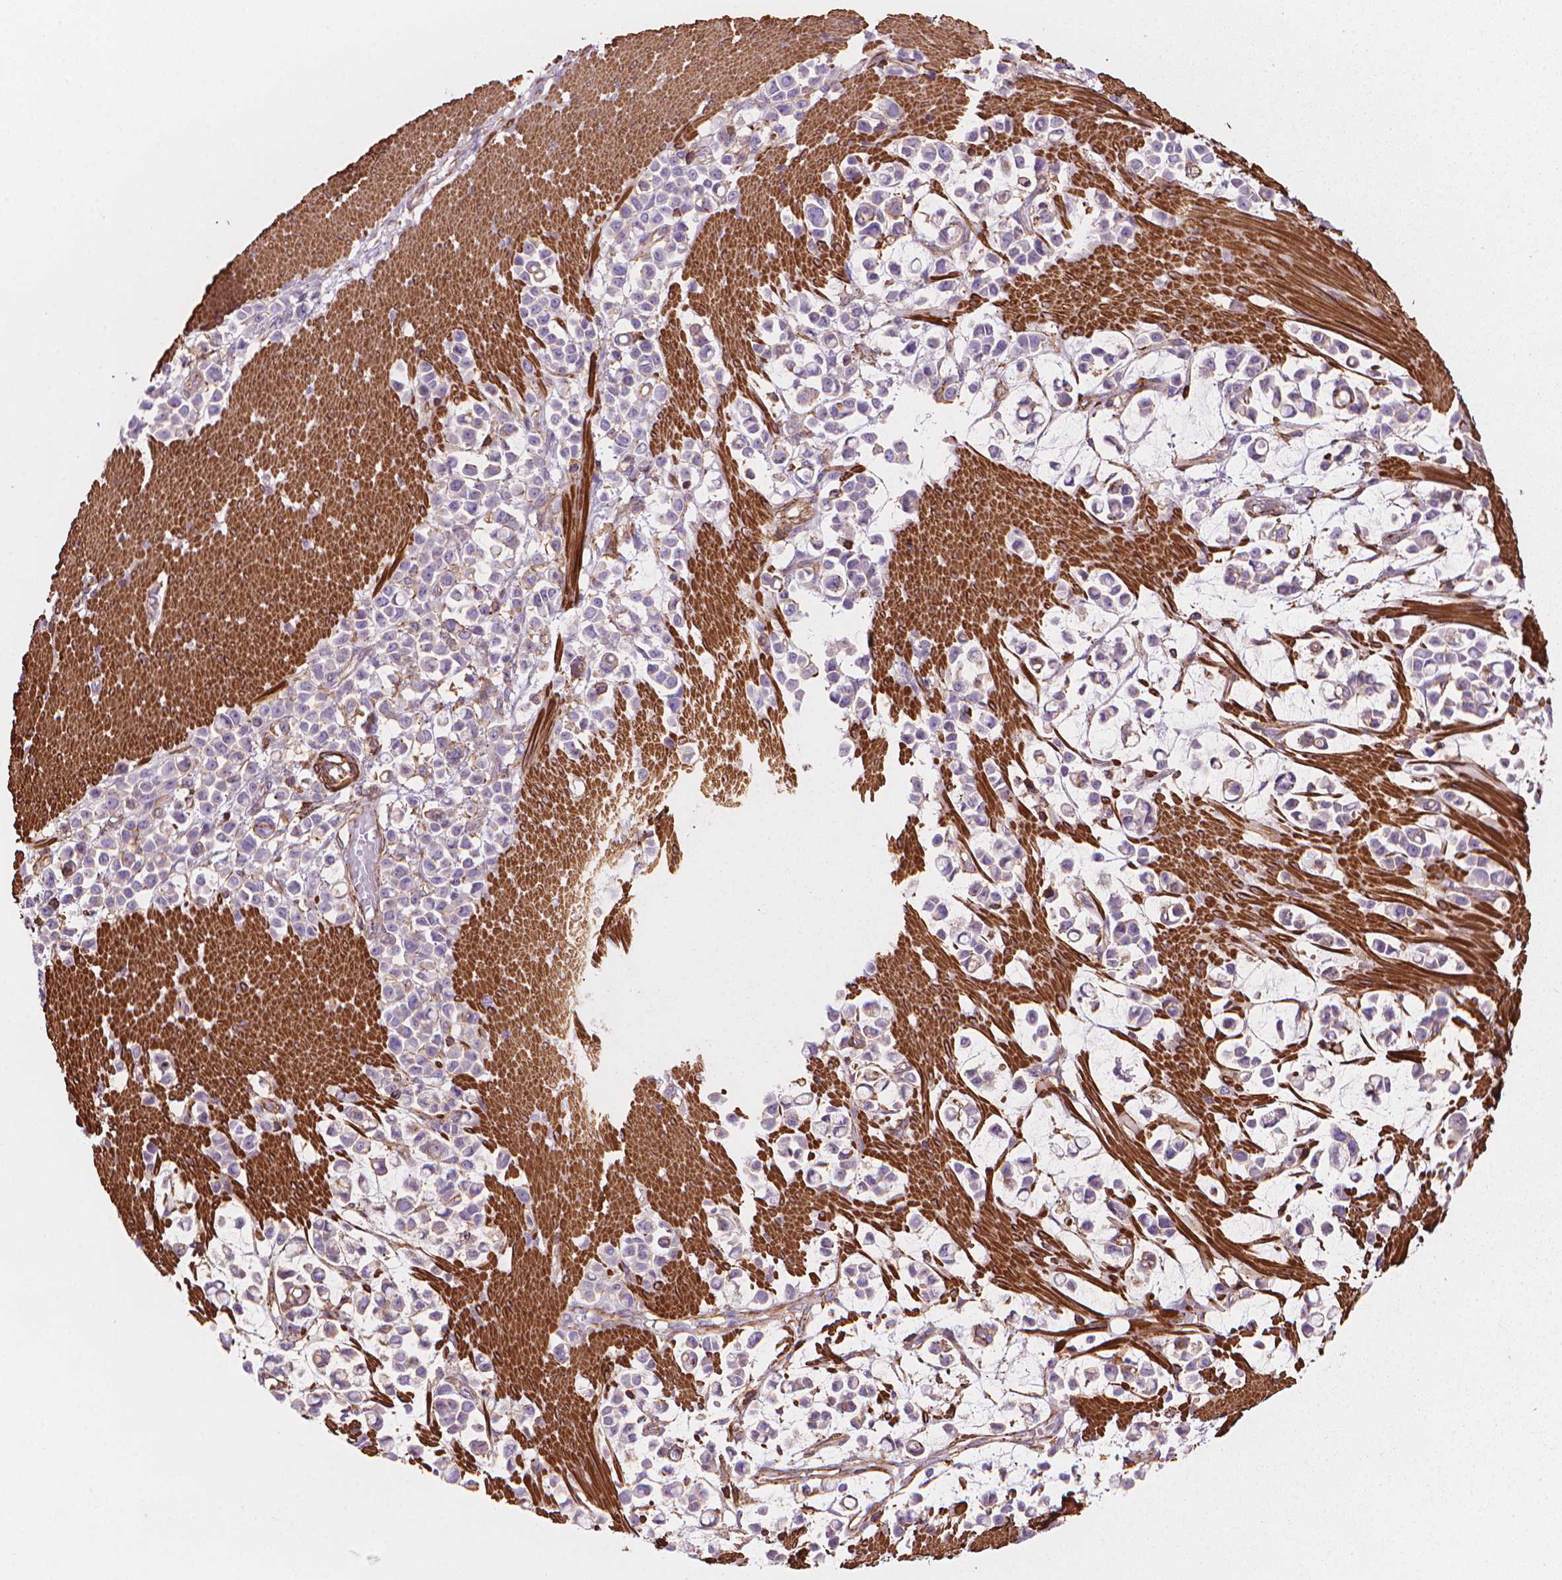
{"staining": {"intensity": "negative", "quantity": "none", "location": "none"}, "tissue": "stomach cancer", "cell_type": "Tumor cells", "image_type": "cancer", "snomed": [{"axis": "morphology", "description": "Adenocarcinoma, NOS"}, {"axis": "topography", "description": "Stomach"}], "caption": "The photomicrograph demonstrates no staining of tumor cells in stomach adenocarcinoma. (DAB immunohistochemistry (IHC) with hematoxylin counter stain).", "gene": "PATJ", "patient": {"sex": "male", "age": 82}}